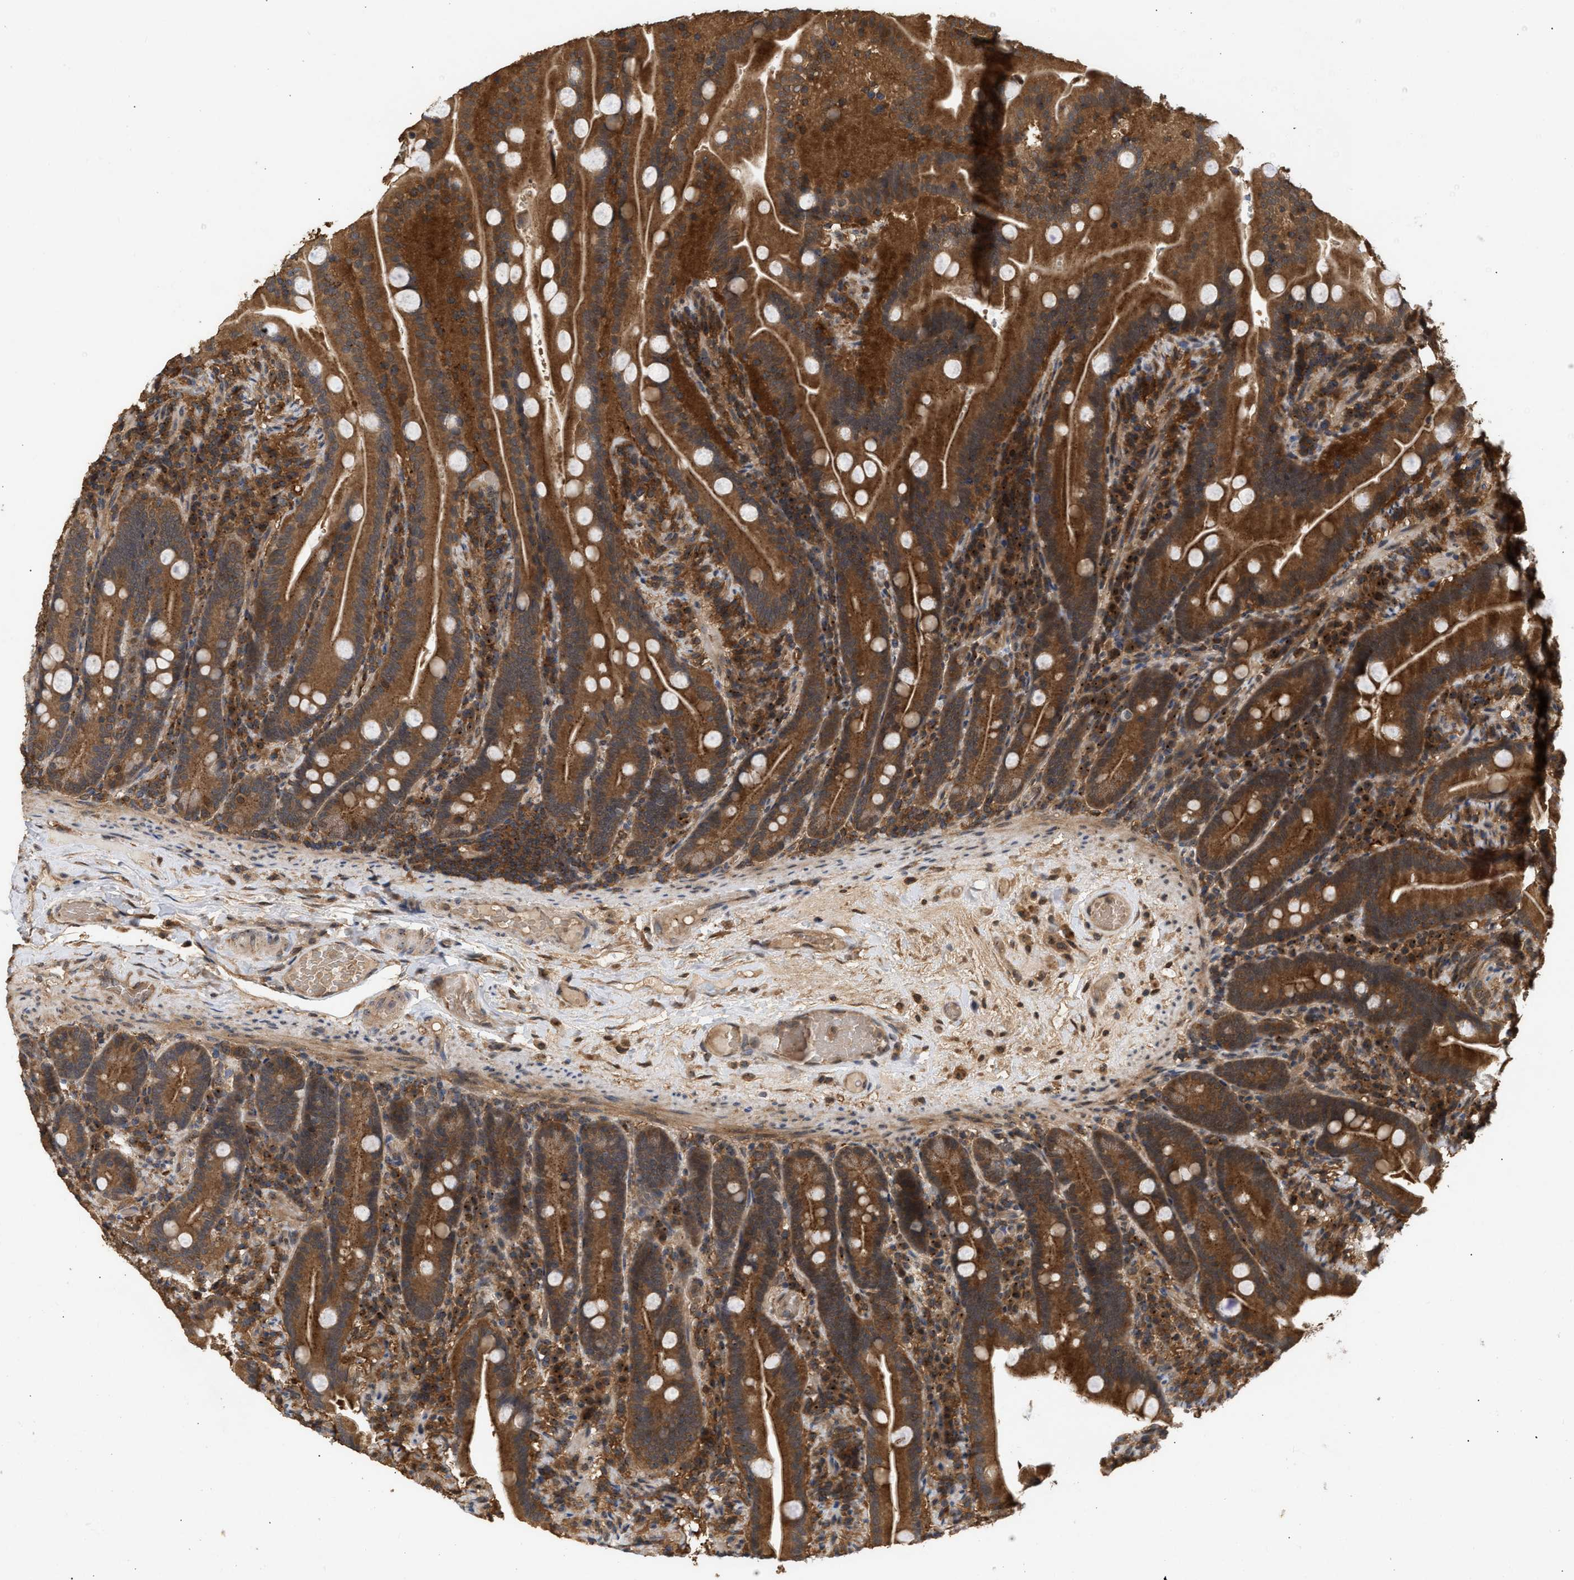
{"staining": {"intensity": "strong", "quantity": ">75%", "location": "cytoplasmic/membranous"}, "tissue": "duodenum", "cell_type": "Glandular cells", "image_type": "normal", "snomed": [{"axis": "morphology", "description": "Normal tissue, NOS"}, {"axis": "topography", "description": "Duodenum"}], "caption": "IHC histopathology image of unremarkable duodenum: human duodenum stained using IHC exhibits high levels of strong protein expression localized specifically in the cytoplasmic/membranous of glandular cells, appearing as a cytoplasmic/membranous brown color.", "gene": "FITM1", "patient": {"sex": "male", "age": 54}}